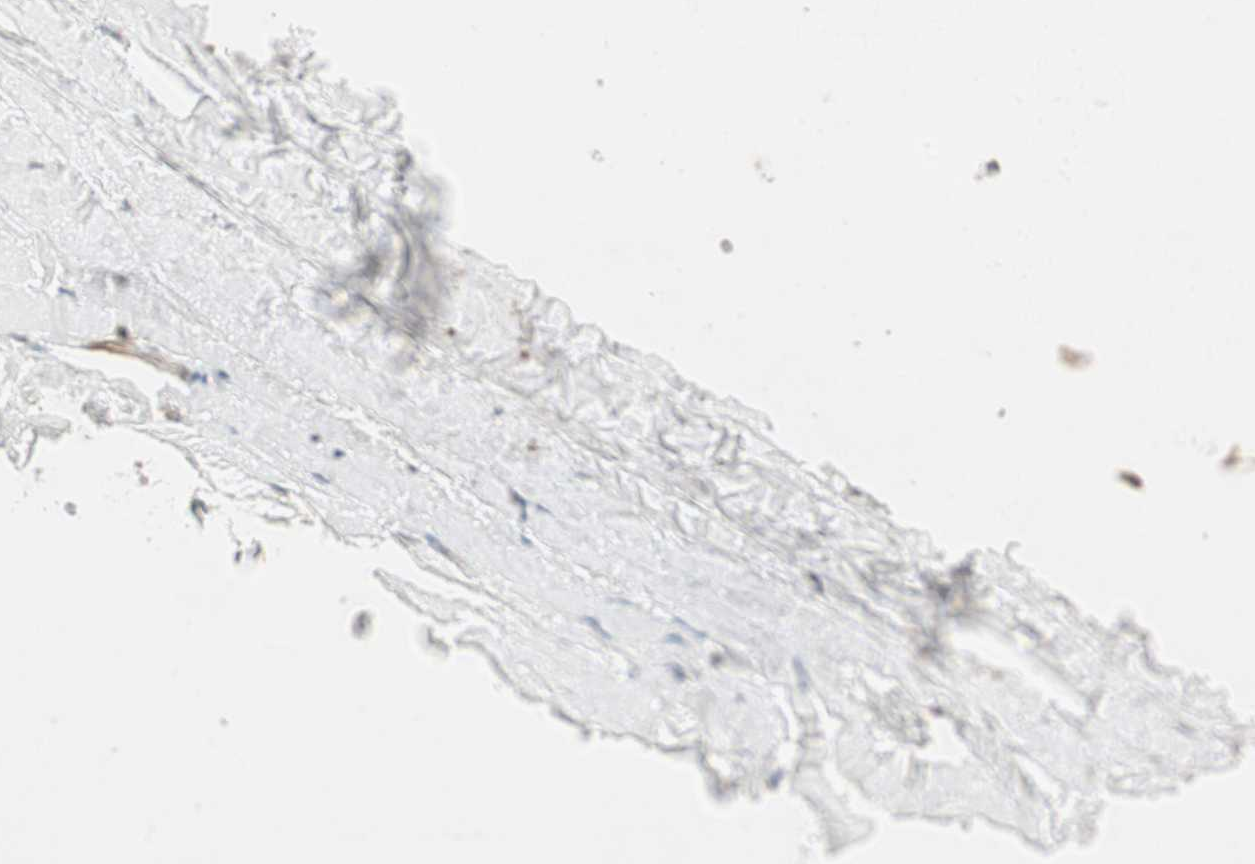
{"staining": {"intensity": "negative", "quantity": "none", "location": "none"}, "tissue": "adipose tissue", "cell_type": "Adipocytes", "image_type": "normal", "snomed": [{"axis": "morphology", "description": "Normal tissue, NOS"}, {"axis": "topography", "description": "Bronchus"}], "caption": "An image of human adipose tissue is negative for staining in adipocytes.", "gene": "ARHGEF1", "patient": {"sex": "female", "age": 73}}